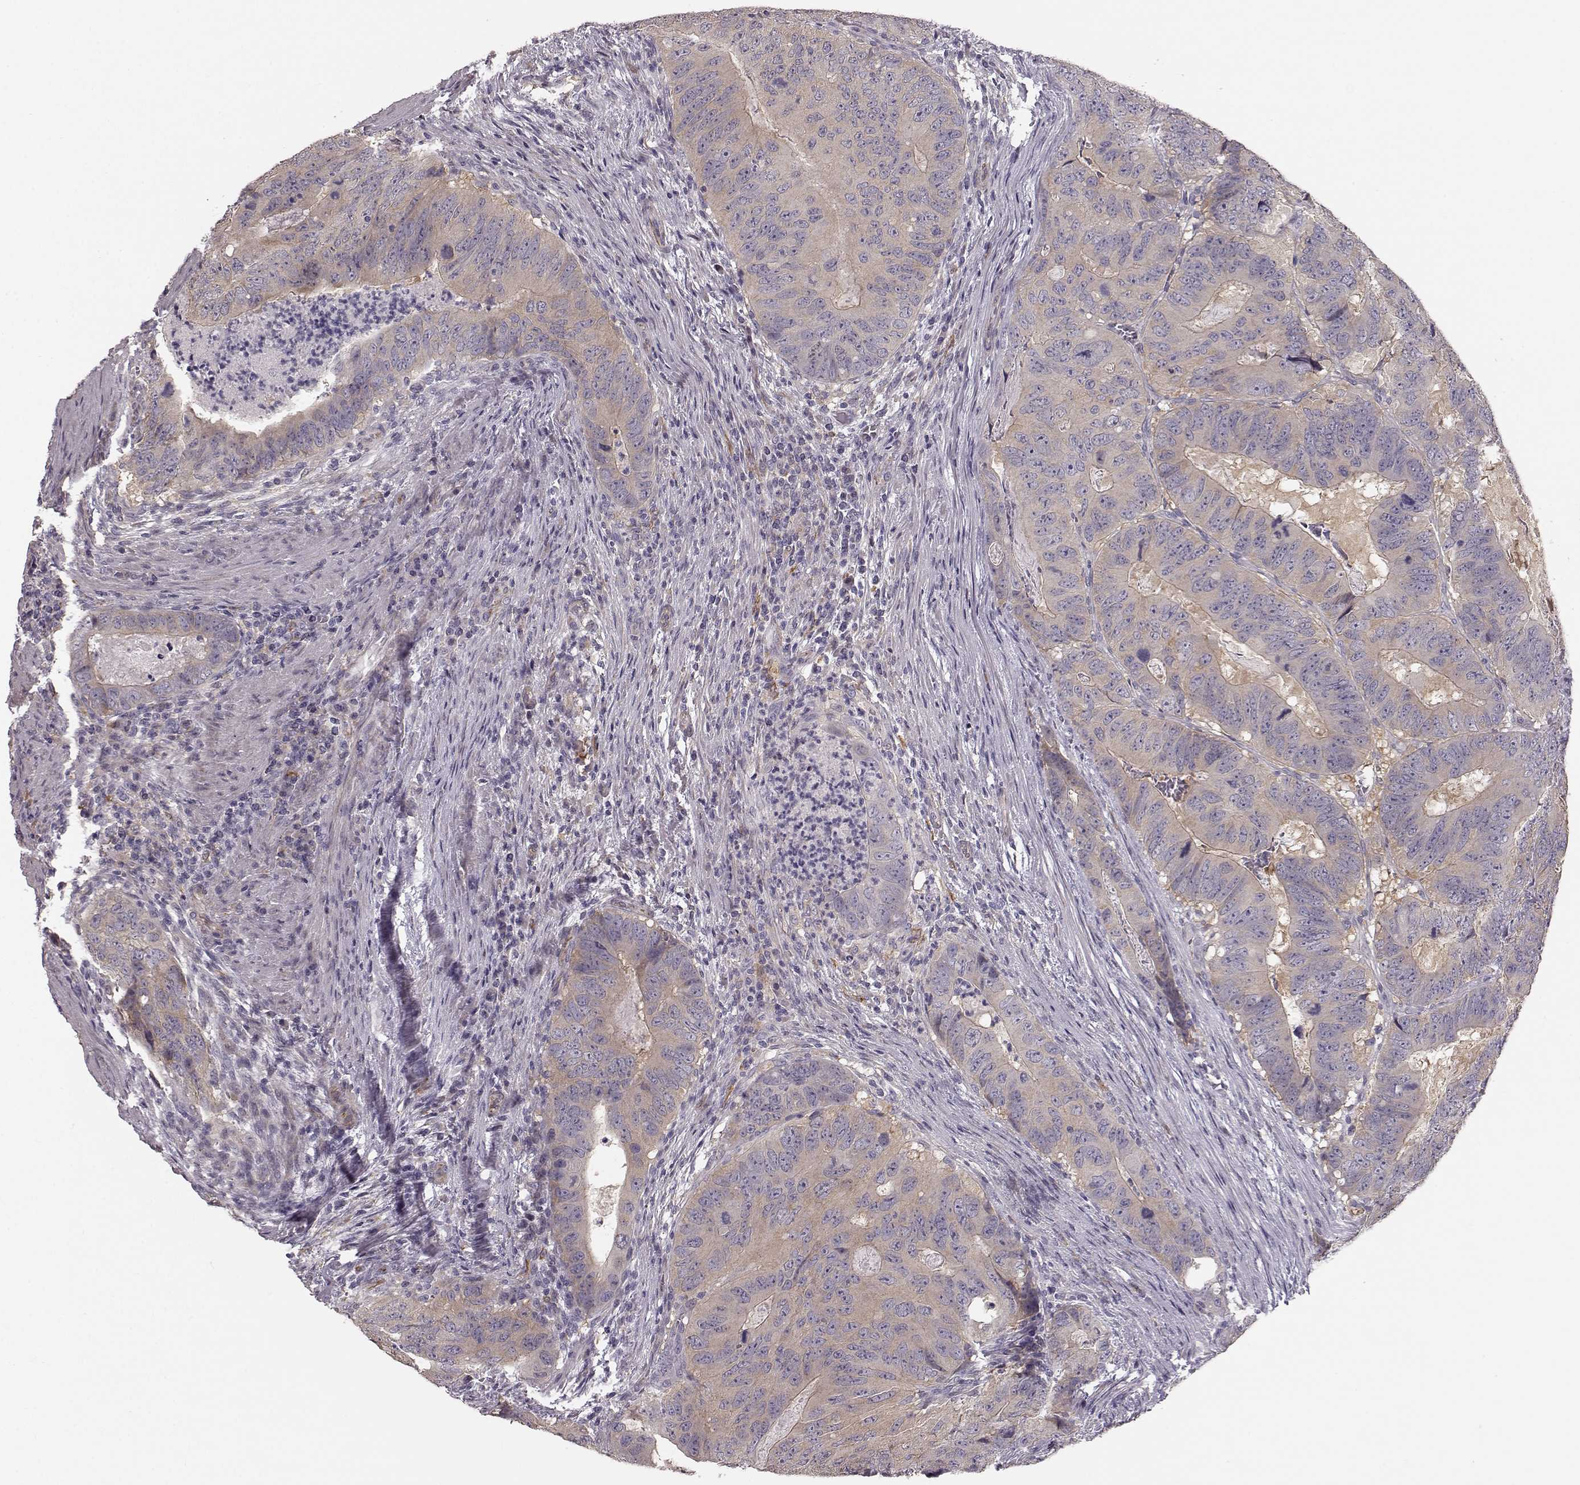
{"staining": {"intensity": "weak", "quantity": "25%-75%", "location": "cytoplasmic/membranous"}, "tissue": "colorectal cancer", "cell_type": "Tumor cells", "image_type": "cancer", "snomed": [{"axis": "morphology", "description": "Adenocarcinoma, NOS"}, {"axis": "topography", "description": "Colon"}], "caption": "Immunohistochemical staining of colorectal adenocarcinoma exhibits low levels of weak cytoplasmic/membranous protein expression in about 25%-75% of tumor cells. (DAB (3,3'-diaminobenzidine) = brown stain, brightfield microscopy at high magnification).", "gene": "GPR50", "patient": {"sex": "male", "age": 79}}